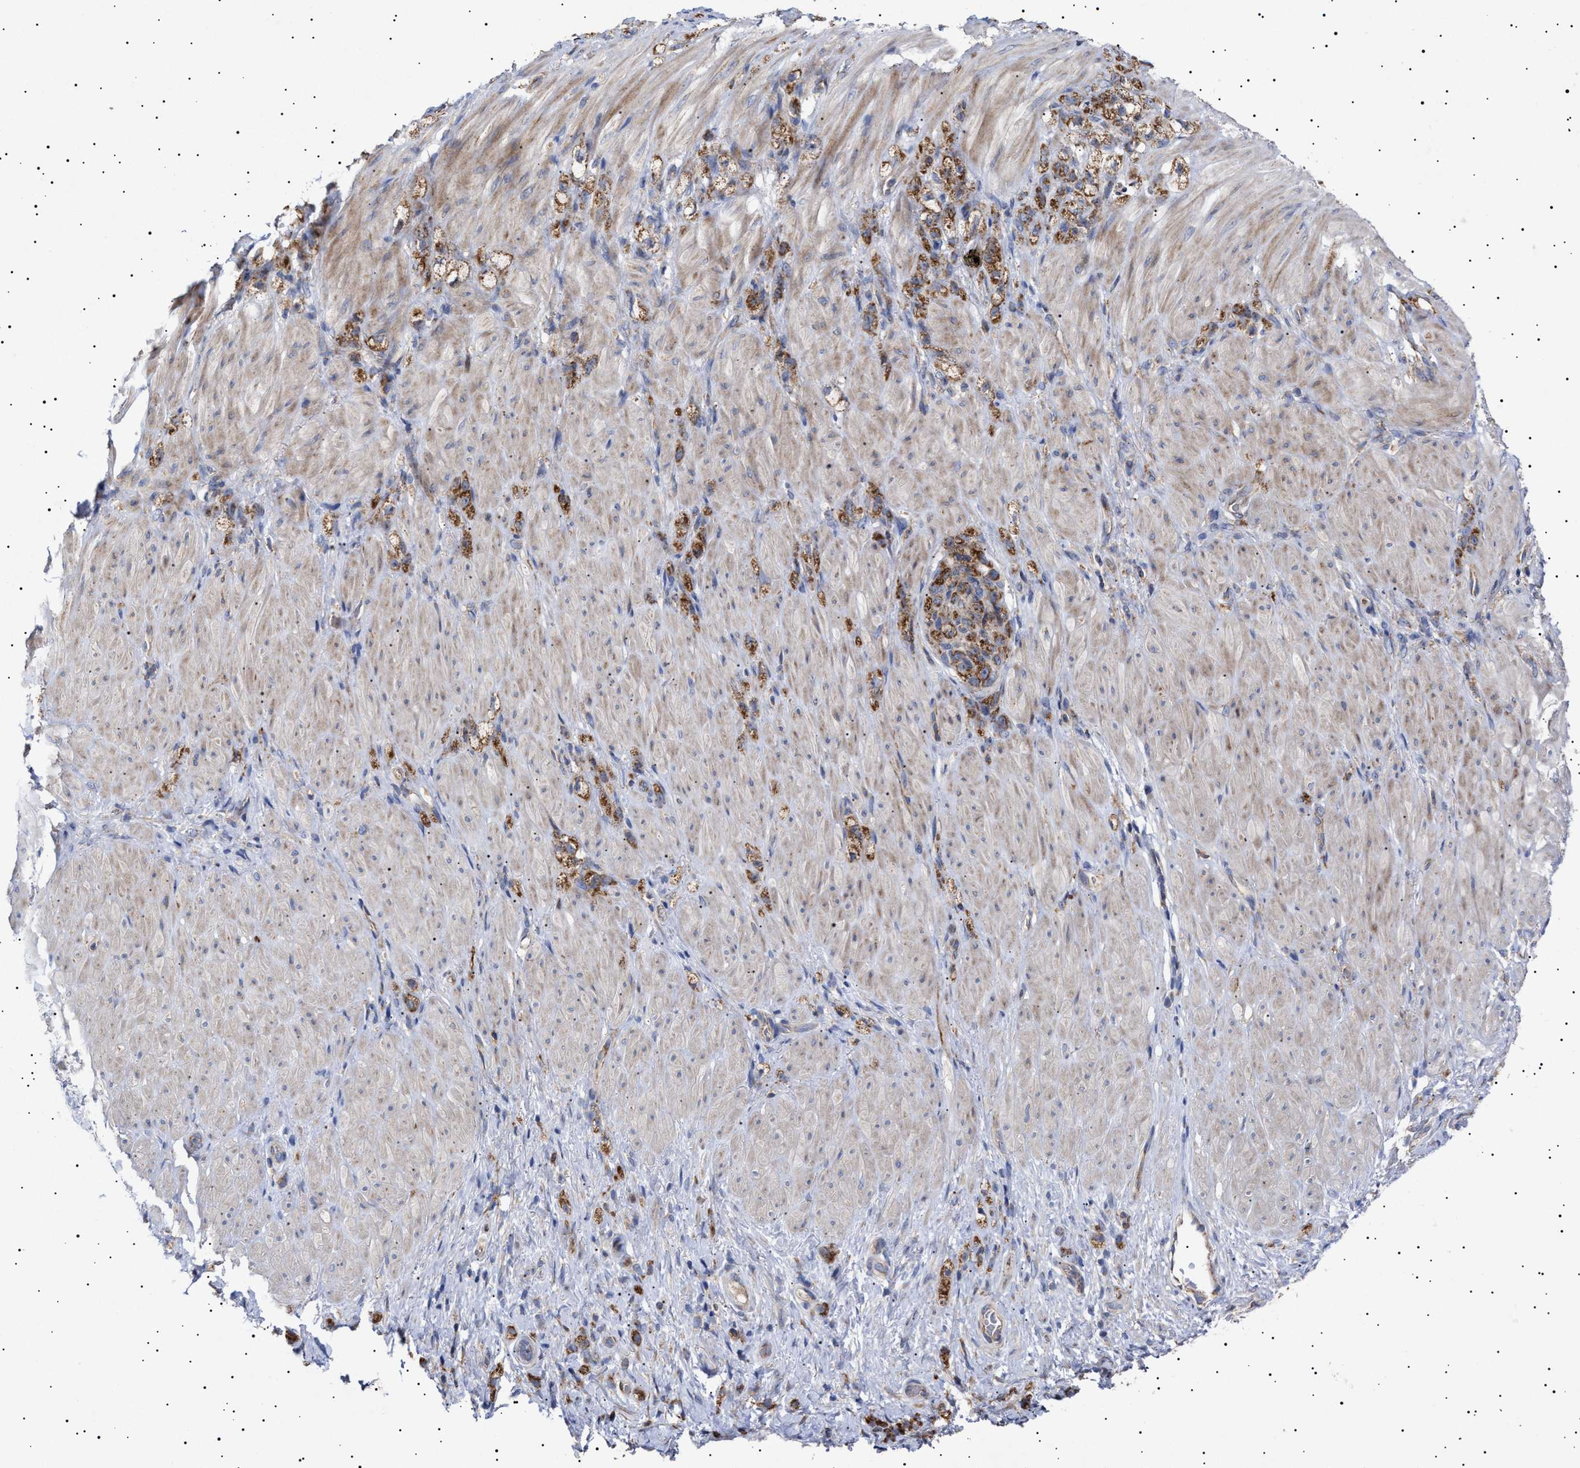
{"staining": {"intensity": "strong", "quantity": ">75%", "location": "cytoplasmic/membranous"}, "tissue": "stomach cancer", "cell_type": "Tumor cells", "image_type": "cancer", "snomed": [{"axis": "morphology", "description": "Normal tissue, NOS"}, {"axis": "morphology", "description": "Adenocarcinoma, NOS"}, {"axis": "topography", "description": "Stomach"}], "caption": "A high amount of strong cytoplasmic/membranous staining is identified in about >75% of tumor cells in stomach adenocarcinoma tissue.", "gene": "MRPL10", "patient": {"sex": "male", "age": 82}}